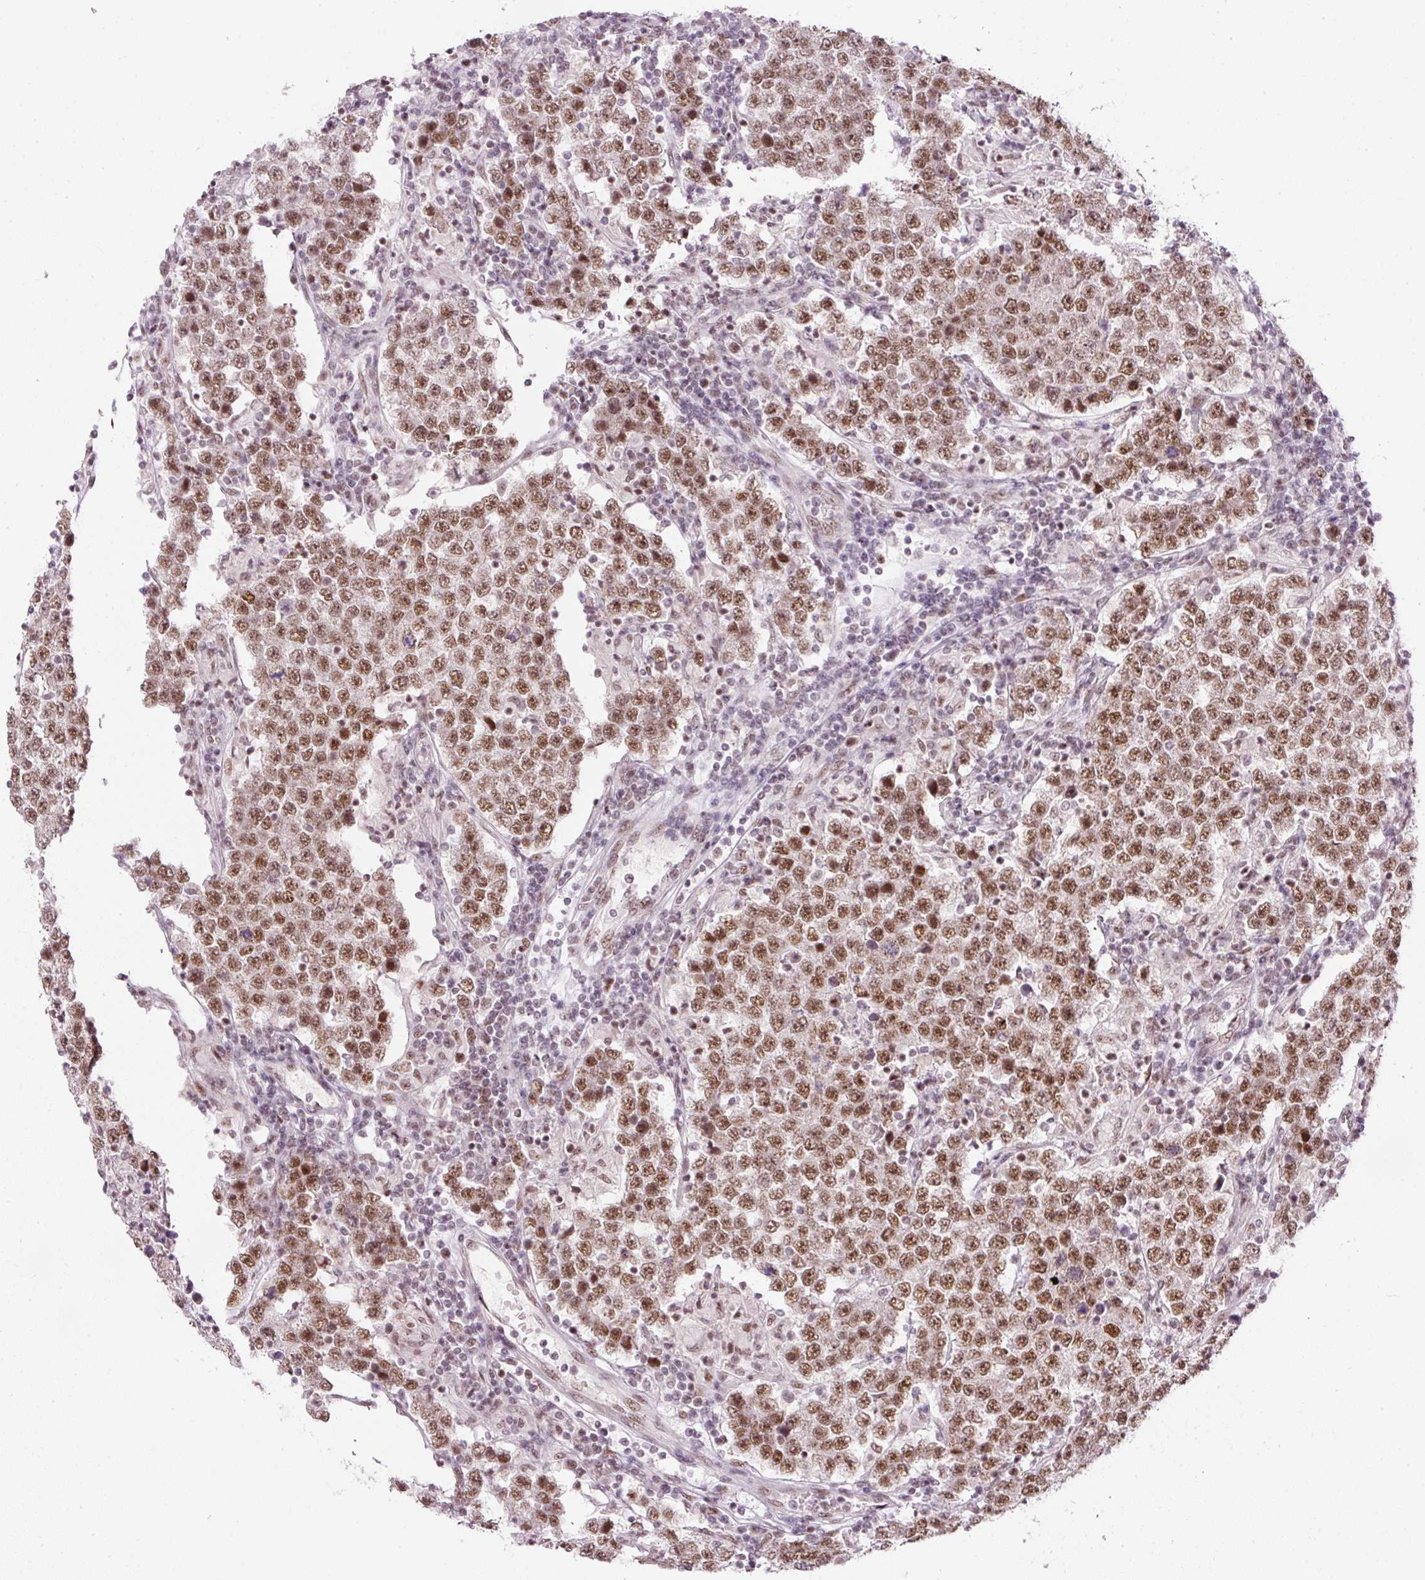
{"staining": {"intensity": "moderate", "quantity": ">75%", "location": "nuclear"}, "tissue": "testis cancer", "cell_type": "Tumor cells", "image_type": "cancer", "snomed": [{"axis": "morphology", "description": "Normal tissue, NOS"}, {"axis": "morphology", "description": "Urothelial carcinoma, High grade"}, {"axis": "morphology", "description": "Seminoma, NOS"}, {"axis": "morphology", "description": "Carcinoma, Embryonal, NOS"}, {"axis": "topography", "description": "Urinary bladder"}, {"axis": "topography", "description": "Testis"}], "caption": "Immunohistochemical staining of testis seminoma reveals moderate nuclear protein expression in approximately >75% of tumor cells. The staining was performed using DAB to visualize the protein expression in brown, while the nuclei were stained in blue with hematoxylin (Magnification: 20x).", "gene": "U2AF2", "patient": {"sex": "male", "age": 41}}